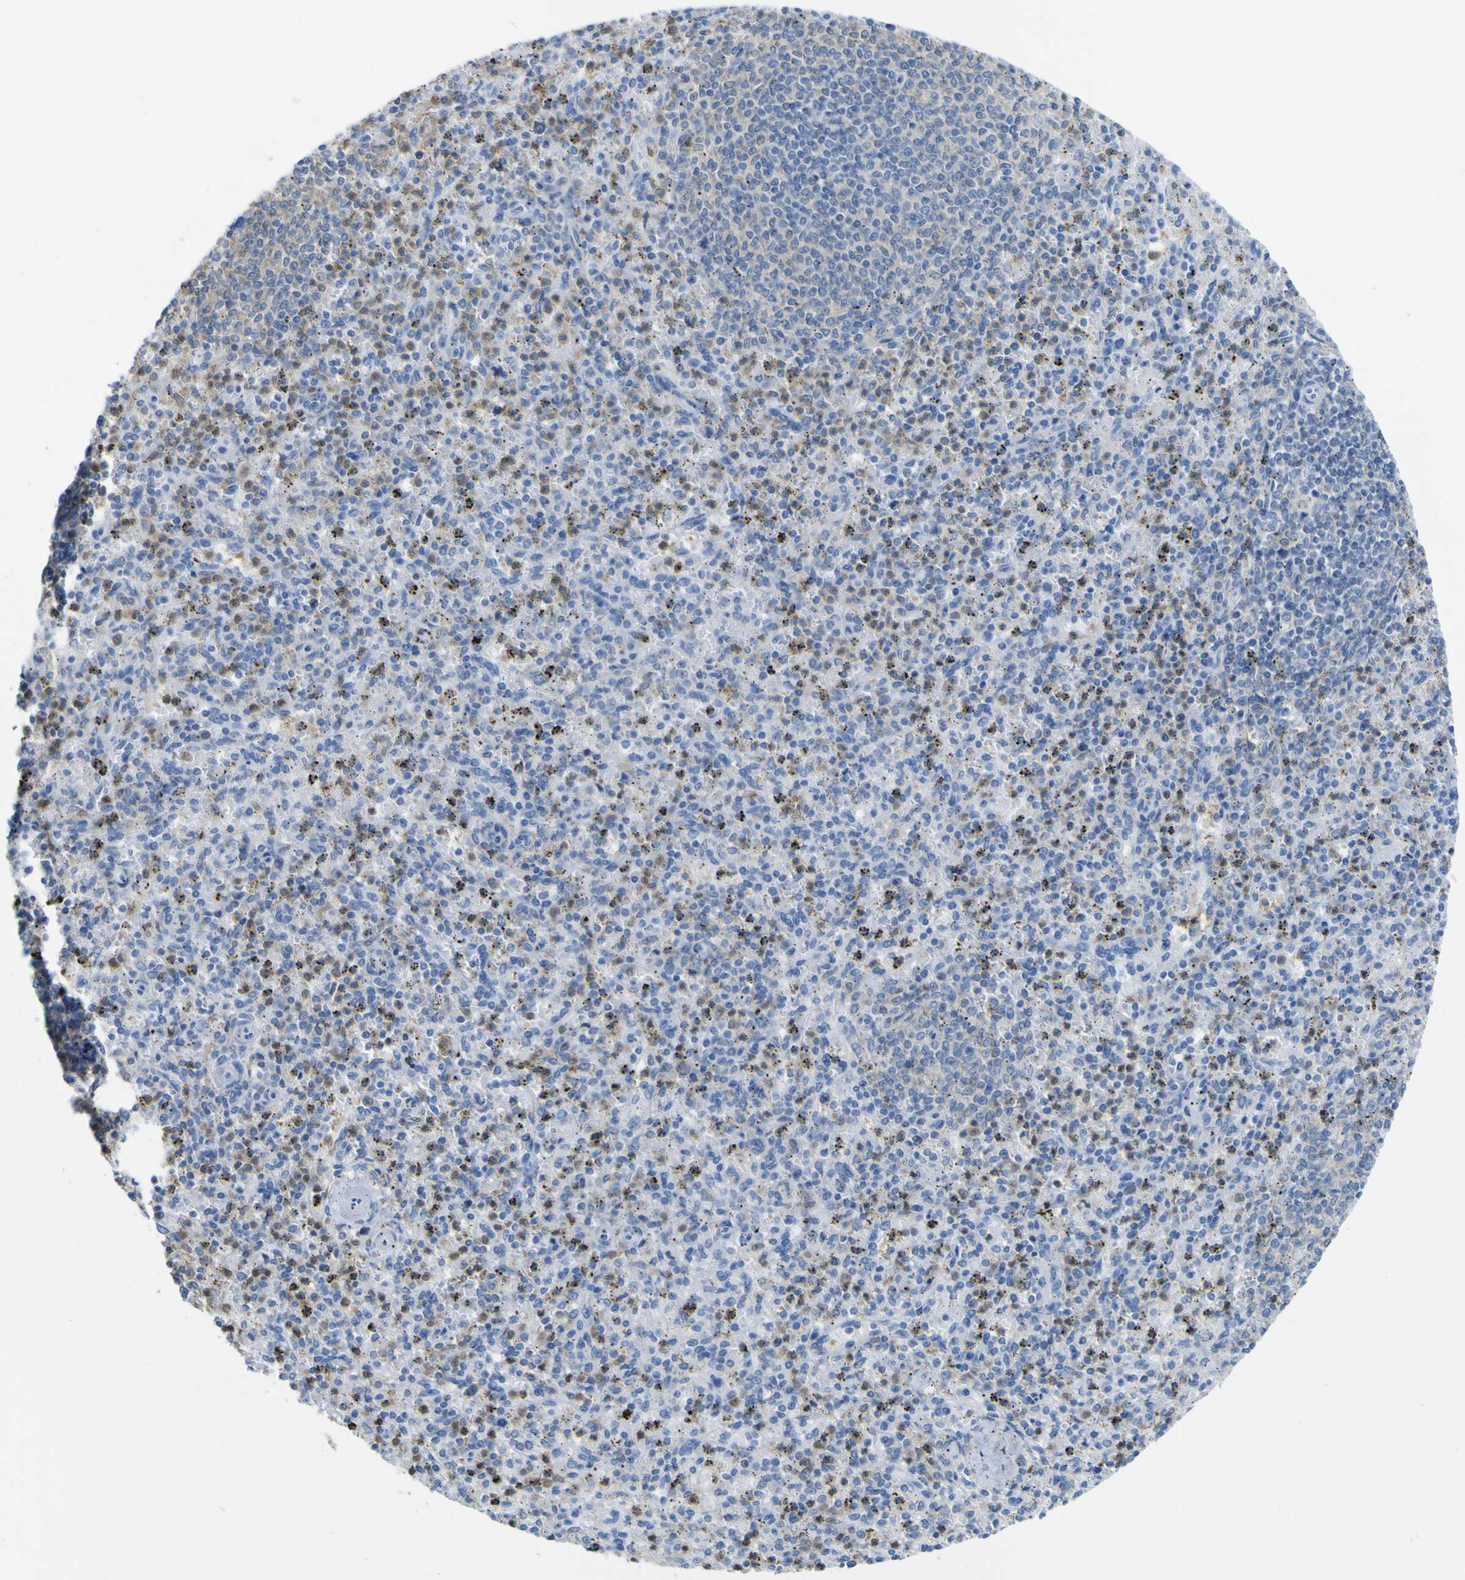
{"staining": {"intensity": "moderate", "quantity": "25%-75%", "location": "cytoplasmic/membranous"}, "tissue": "spleen", "cell_type": "Cells in red pulp", "image_type": "normal", "snomed": [{"axis": "morphology", "description": "Normal tissue, NOS"}, {"axis": "topography", "description": "Spleen"}], "caption": "Spleen stained with DAB (3,3'-diaminobenzidine) IHC displays medium levels of moderate cytoplasmic/membranous staining in approximately 25%-75% of cells in red pulp. (IHC, brightfield microscopy, high magnification).", "gene": "ABHD3", "patient": {"sex": "male", "age": 72}}